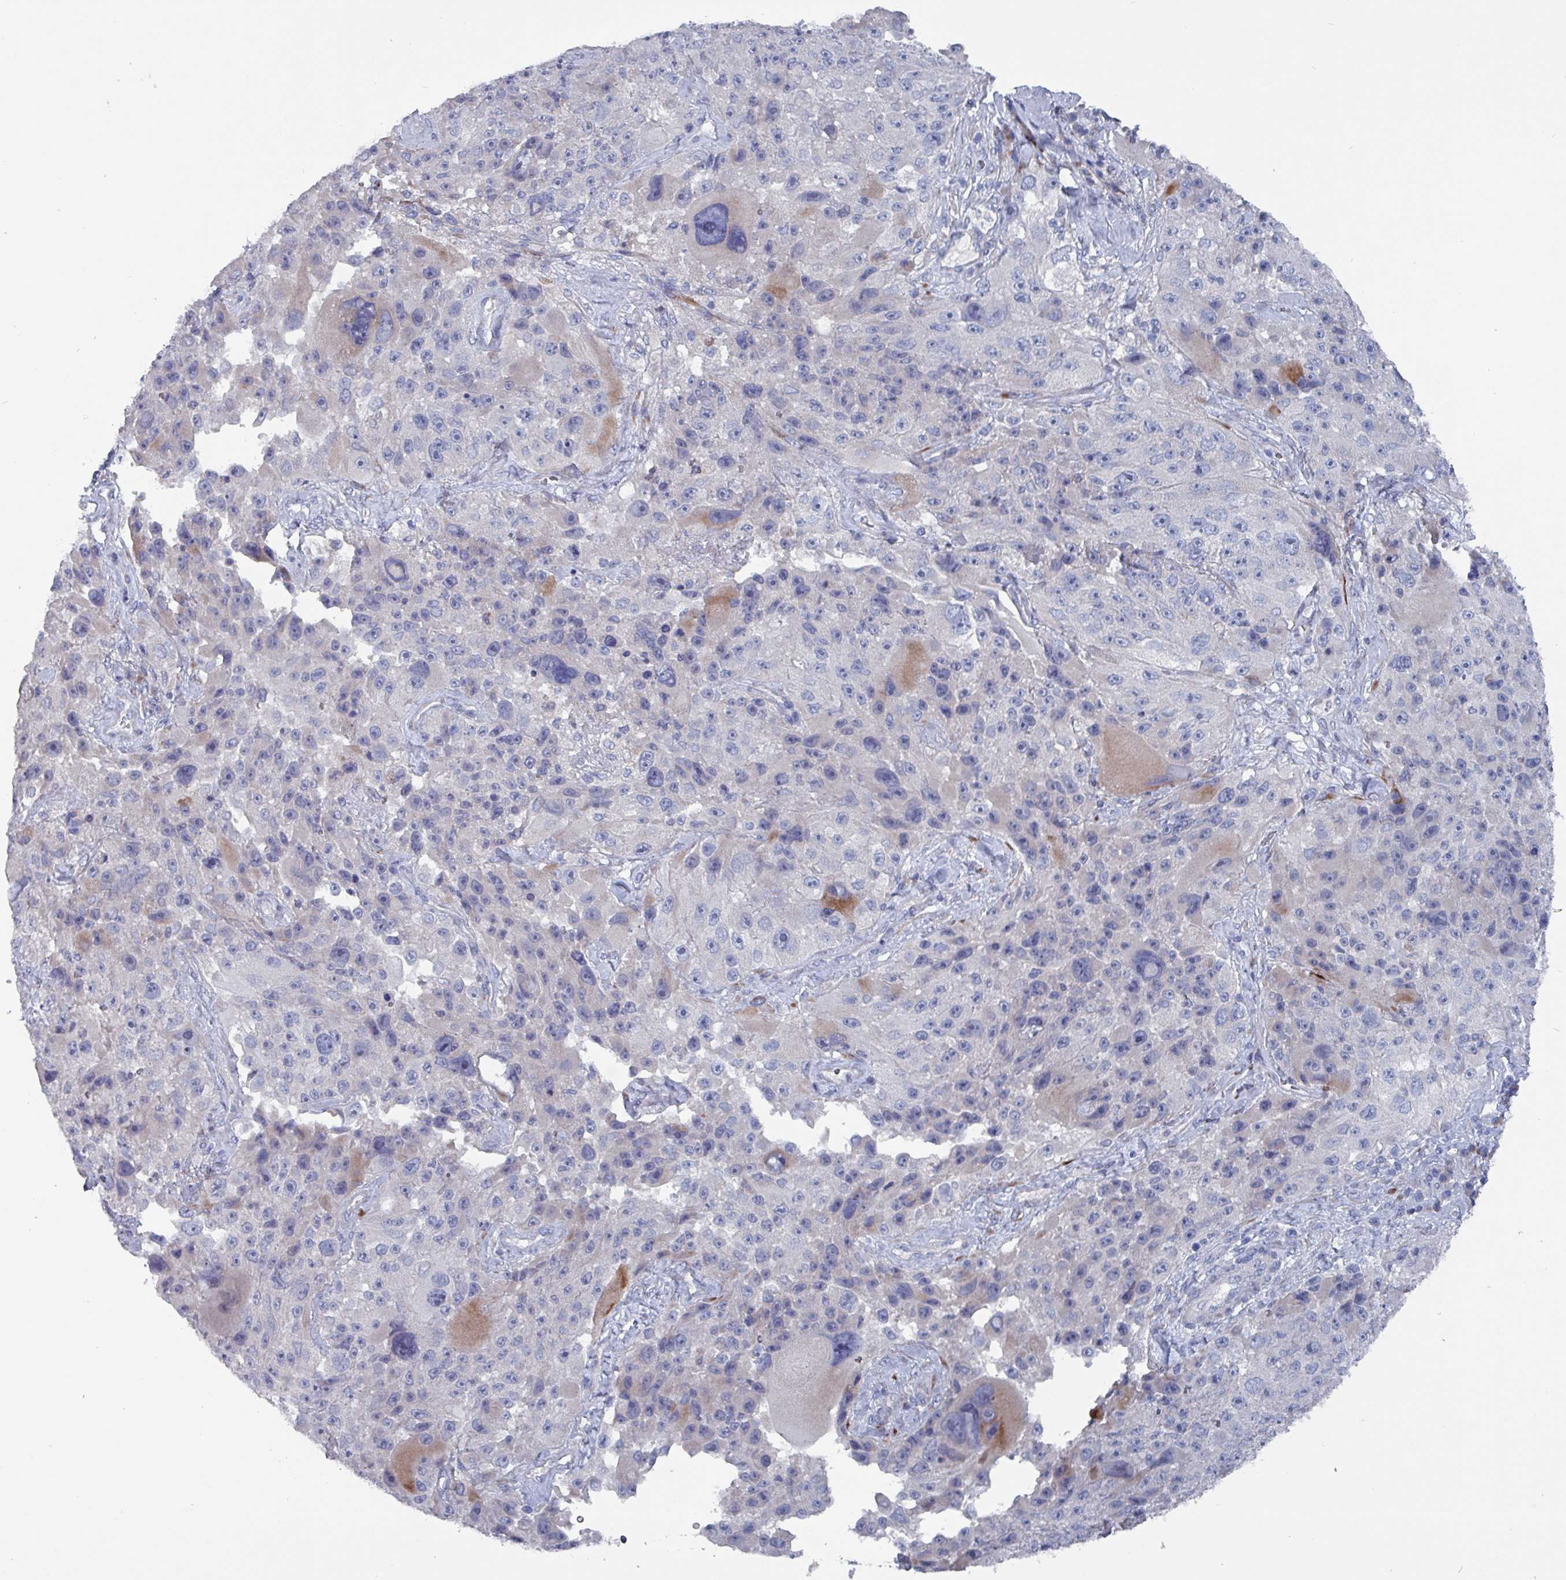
{"staining": {"intensity": "moderate", "quantity": "<25%", "location": "cytoplasmic/membranous"}, "tissue": "melanoma", "cell_type": "Tumor cells", "image_type": "cancer", "snomed": [{"axis": "morphology", "description": "Malignant melanoma, Metastatic site"}, {"axis": "topography", "description": "Lymph node"}], "caption": "DAB immunohistochemical staining of human melanoma shows moderate cytoplasmic/membranous protein expression in about <25% of tumor cells.", "gene": "DRD5", "patient": {"sex": "male", "age": 62}}